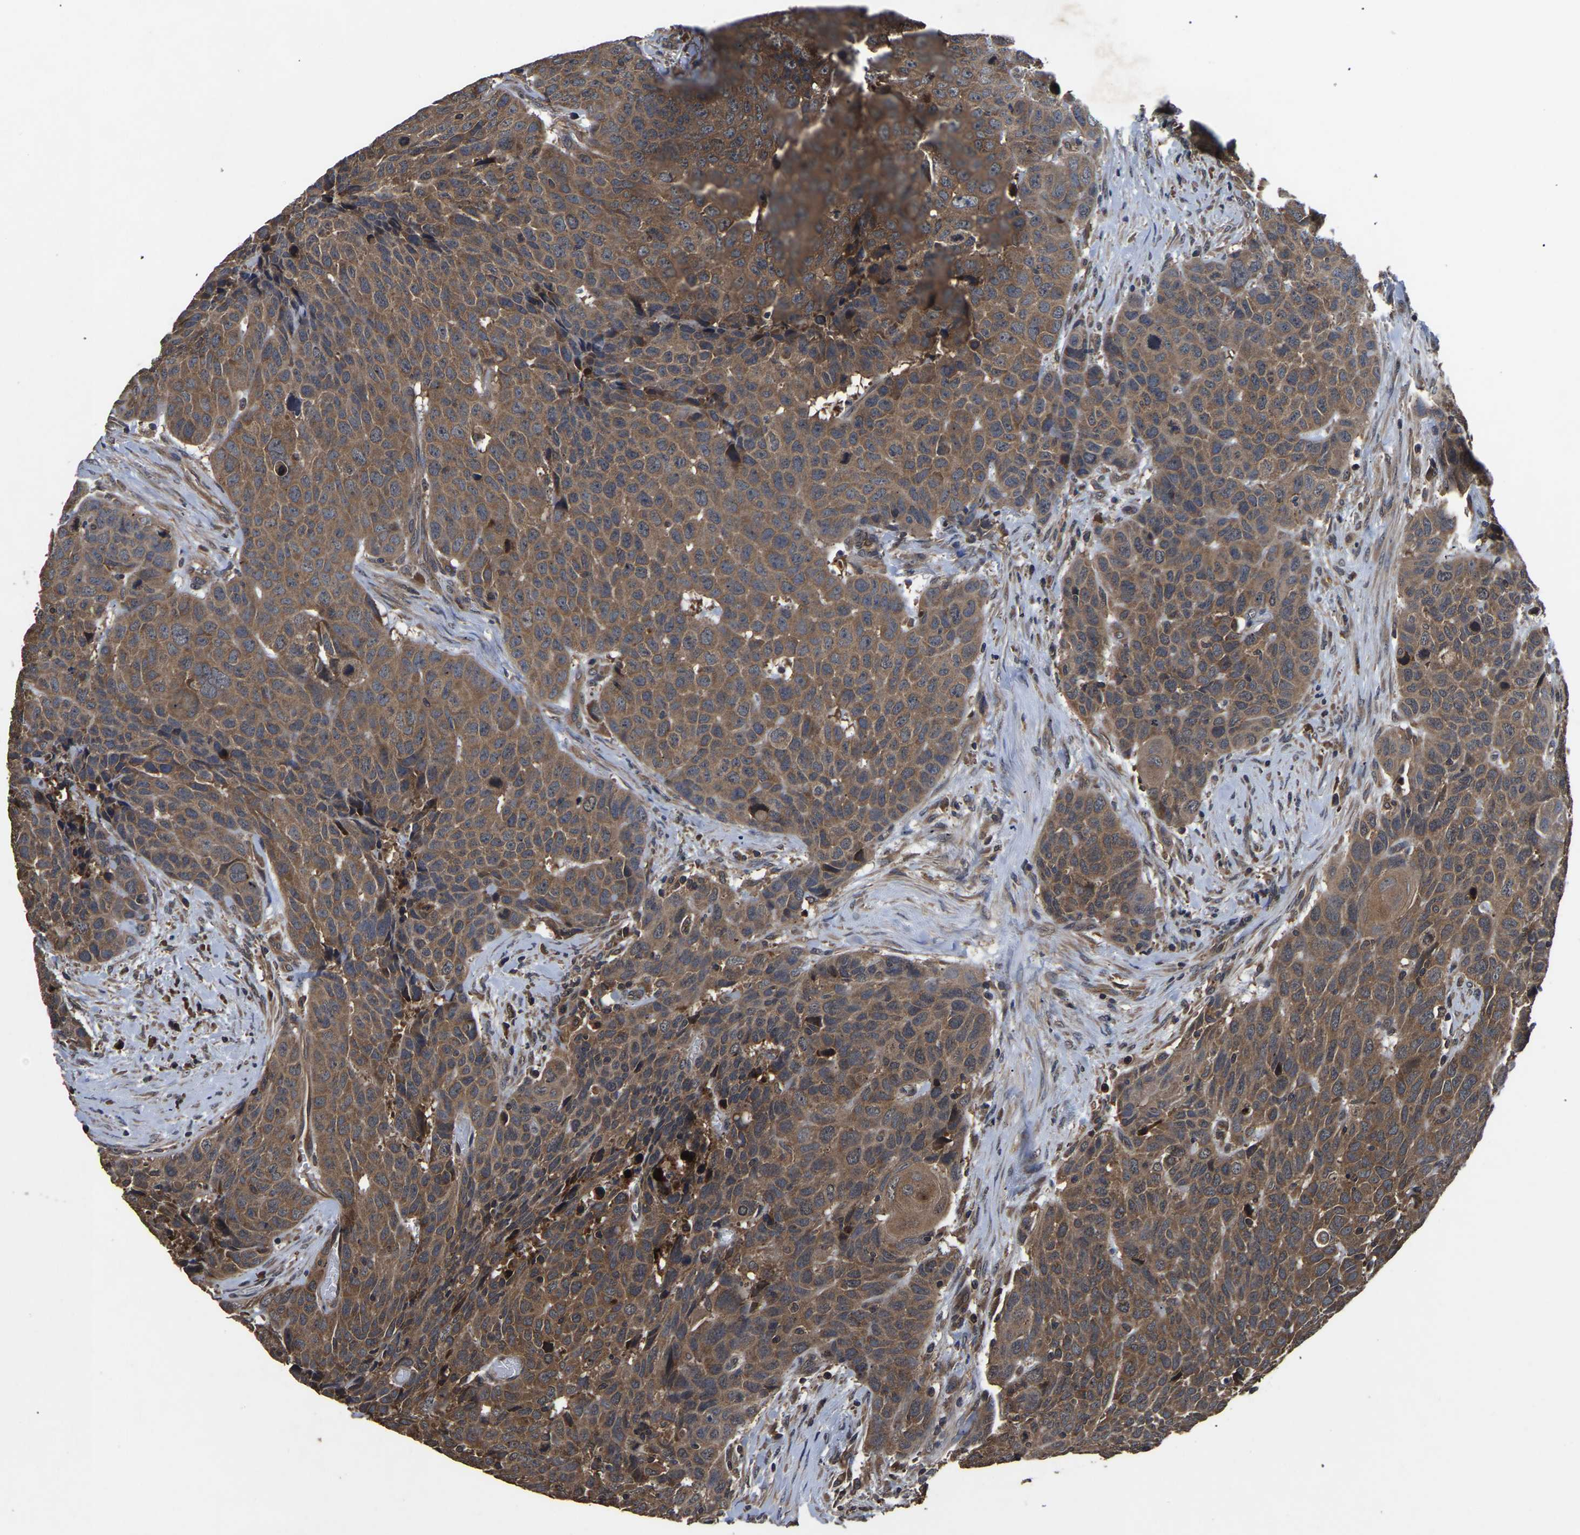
{"staining": {"intensity": "moderate", "quantity": ">75%", "location": "cytoplasmic/membranous"}, "tissue": "head and neck cancer", "cell_type": "Tumor cells", "image_type": "cancer", "snomed": [{"axis": "morphology", "description": "Squamous cell carcinoma, NOS"}, {"axis": "topography", "description": "Head-Neck"}], "caption": "The photomicrograph shows staining of squamous cell carcinoma (head and neck), revealing moderate cytoplasmic/membranous protein positivity (brown color) within tumor cells. Nuclei are stained in blue.", "gene": "CRYZL1", "patient": {"sex": "male", "age": 66}}